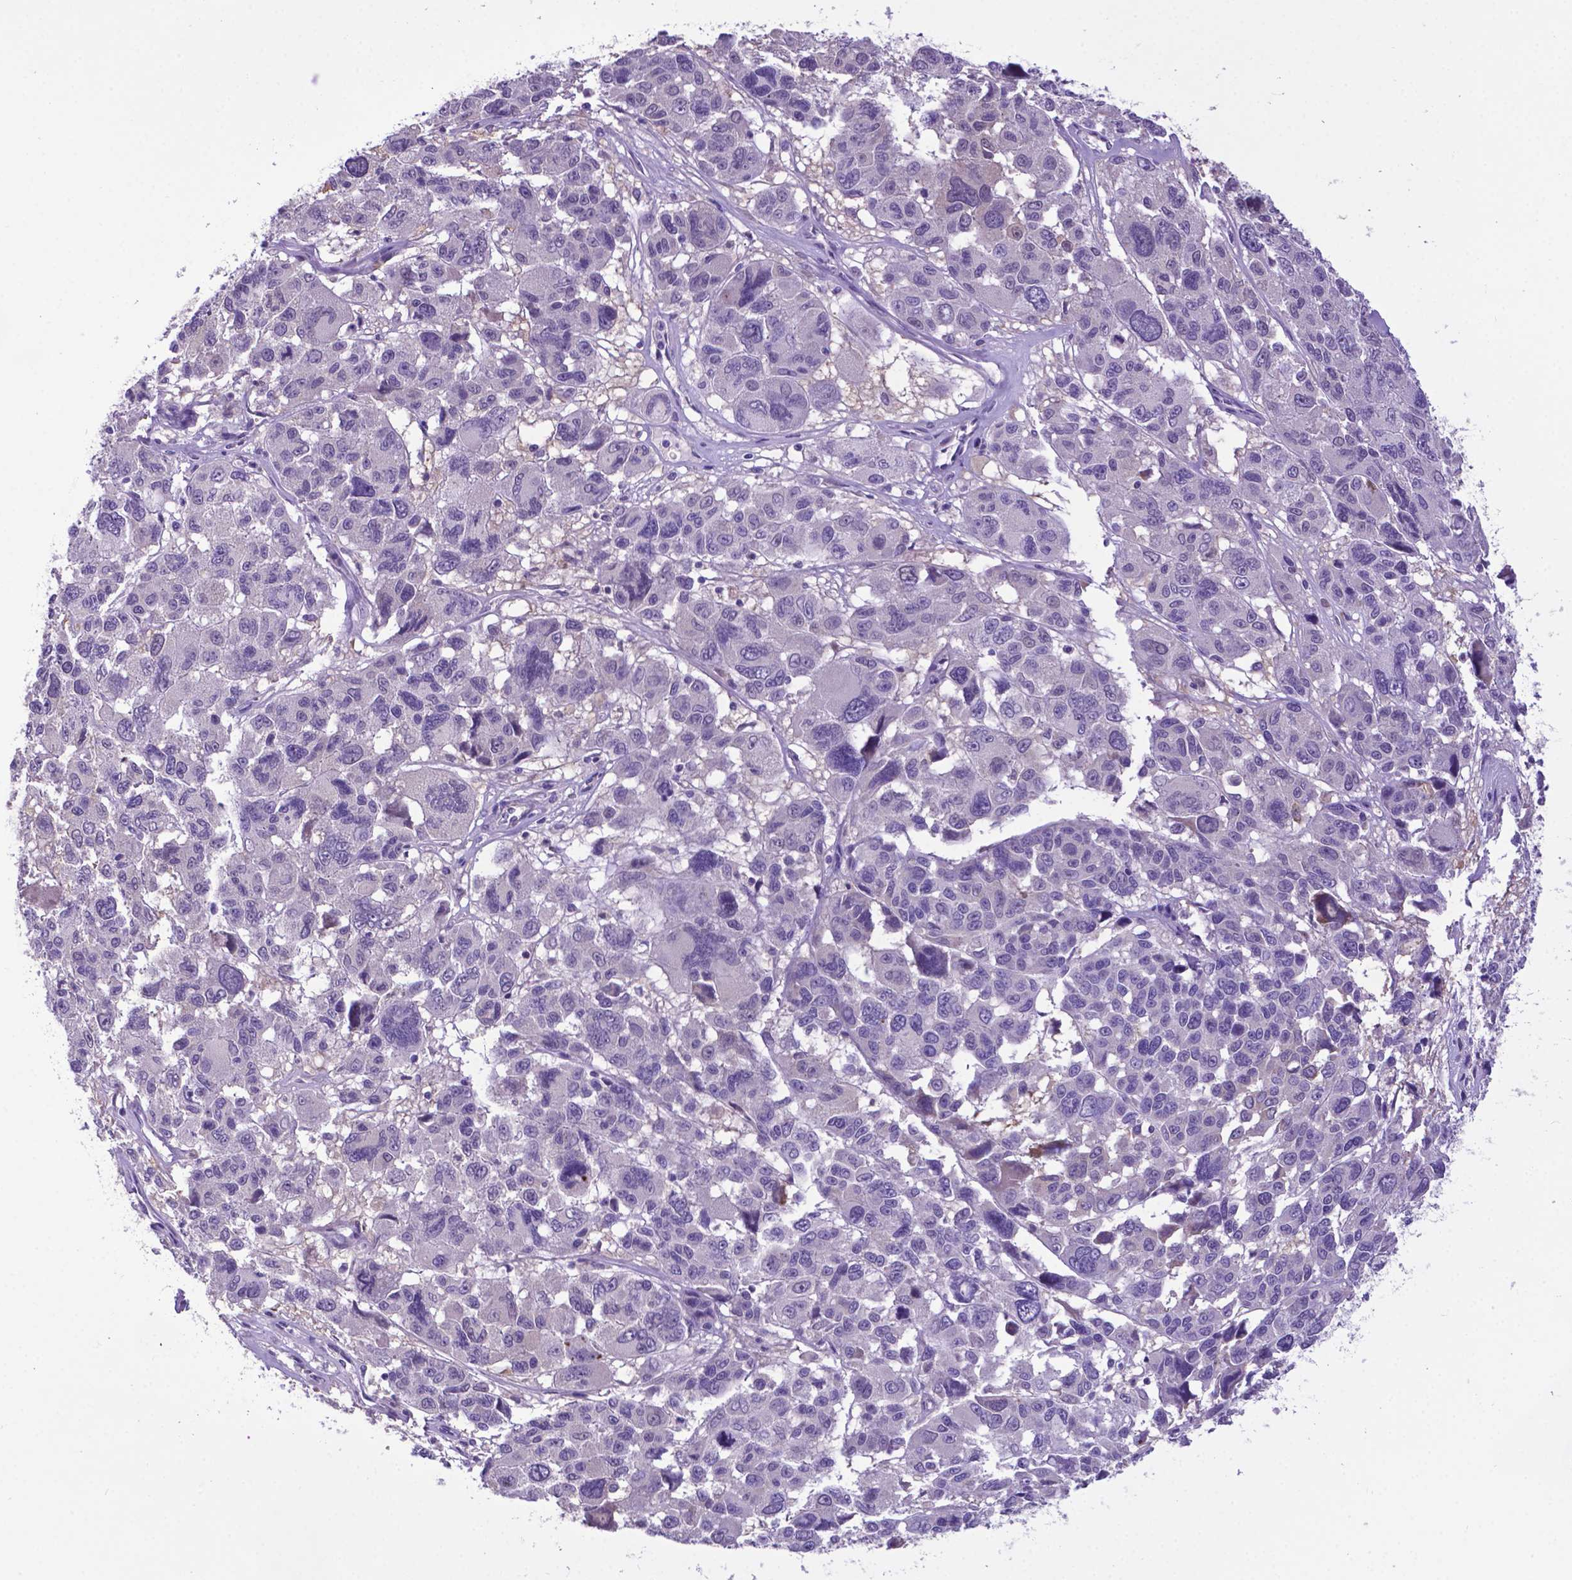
{"staining": {"intensity": "negative", "quantity": "none", "location": "none"}, "tissue": "melanoma", "cell_type": "Tumor cells", "image_type": "cancer", "snomed": [{"axis": "morphology", "description": "Malignant melanoma, NOS"}, {"axis": "topography", "description": "Skin"}], "caption": "This is an IHC image of melanoma. There is no staining in tumor cells.", "gene": "ADRA2B", "patient": {"sex": "female", "age": 66}}